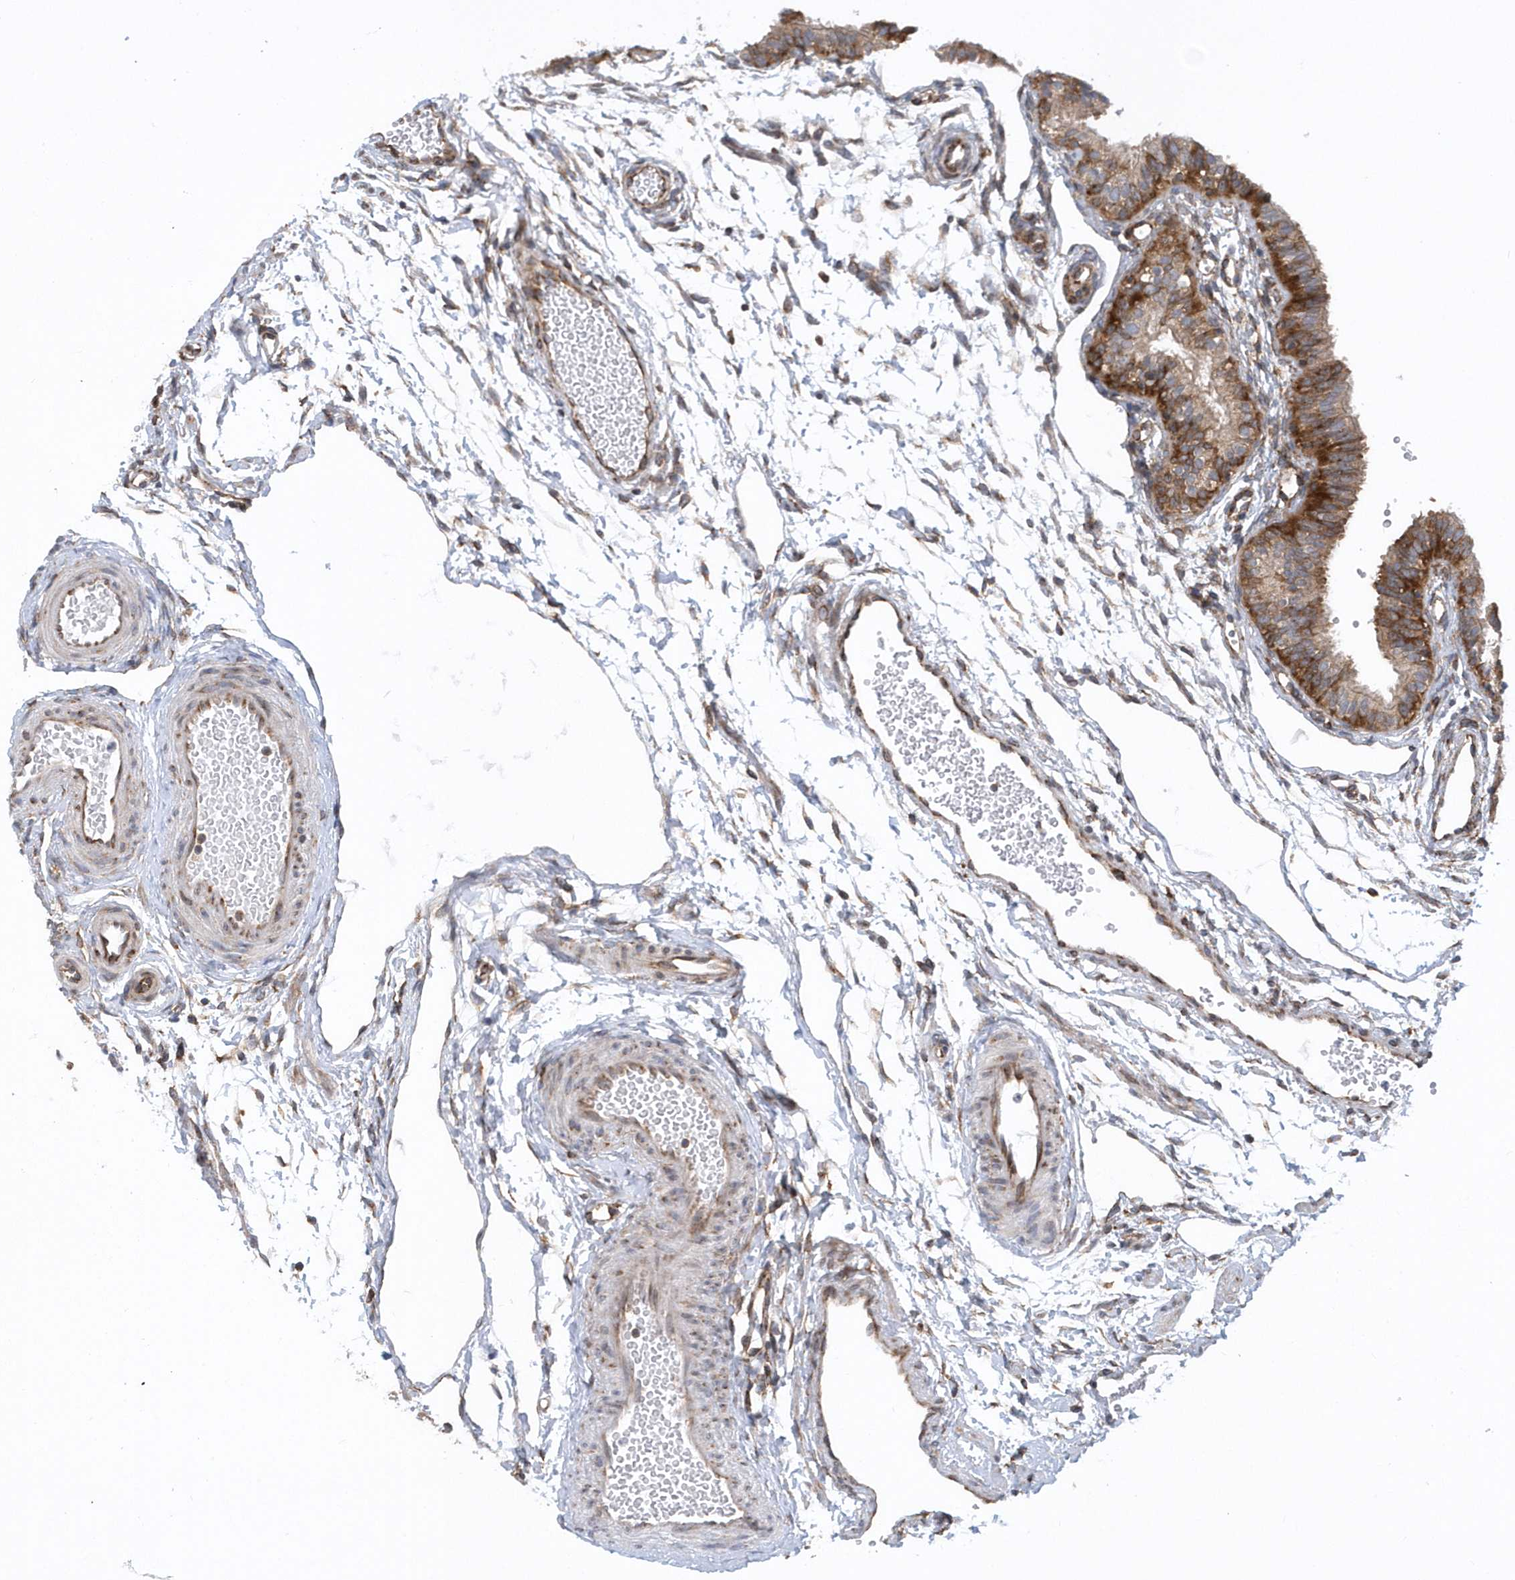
{"staining": {"intensity": "moderate", "quantity": ">75%", "location": "cytoplasmic/membranous"}, "tissue": "fallopian tube", "cell_type": "Glandular cells", "image_type": "normal", "snomed": [{"axis": "morphology", "description": "Normal tissue, NOS"}, {"axis": "topography", "description": "Fallopian tube"}], "caption": "This image shows IHC staining of unremarkable human fallopian tube, with medium moderate cytoplasmic/membranous staining in approximately >75% of glandular cells.", "gene": "PHF1", "patient": {"sex": "female", "age": 35}}